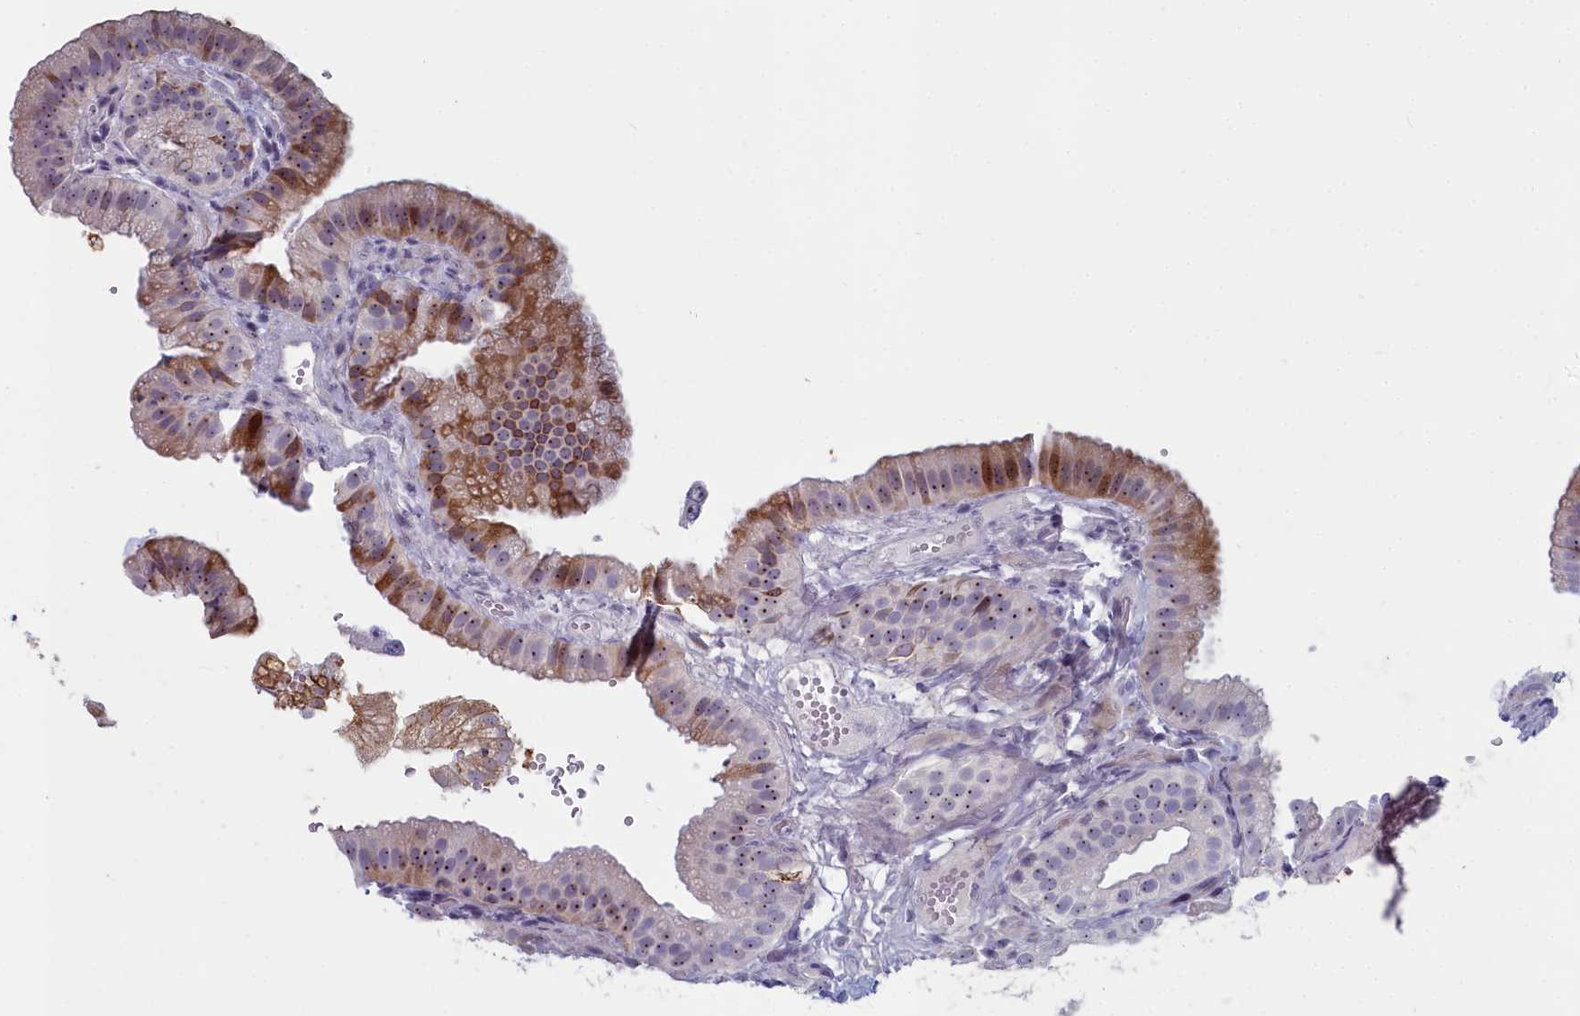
{"staining": {"intensity": "moderate", "quantity": "25%-75%", "location": "cytoplasmic/membranous,nuclear"}, "tissue": "gallbladder", "cell_type": "Glandular cells", "image_type": "normal", "snomed": [{"axis": "morphology", "description": "Normal tissue, NOS"}, {"axis": "topography", "description": "Gallbladder"}], "caption": "A micrograph of human gallbladder stained for a protein reveals moderate cytoplasmic/membranous,nuclear brown staining in glandular cells. Immunohistochemistry (ihc) stains the protein in brown and the nuclei are stained blue.", "gene": "INSYN2A", "patient": {"sex": "female", "age": 61}}